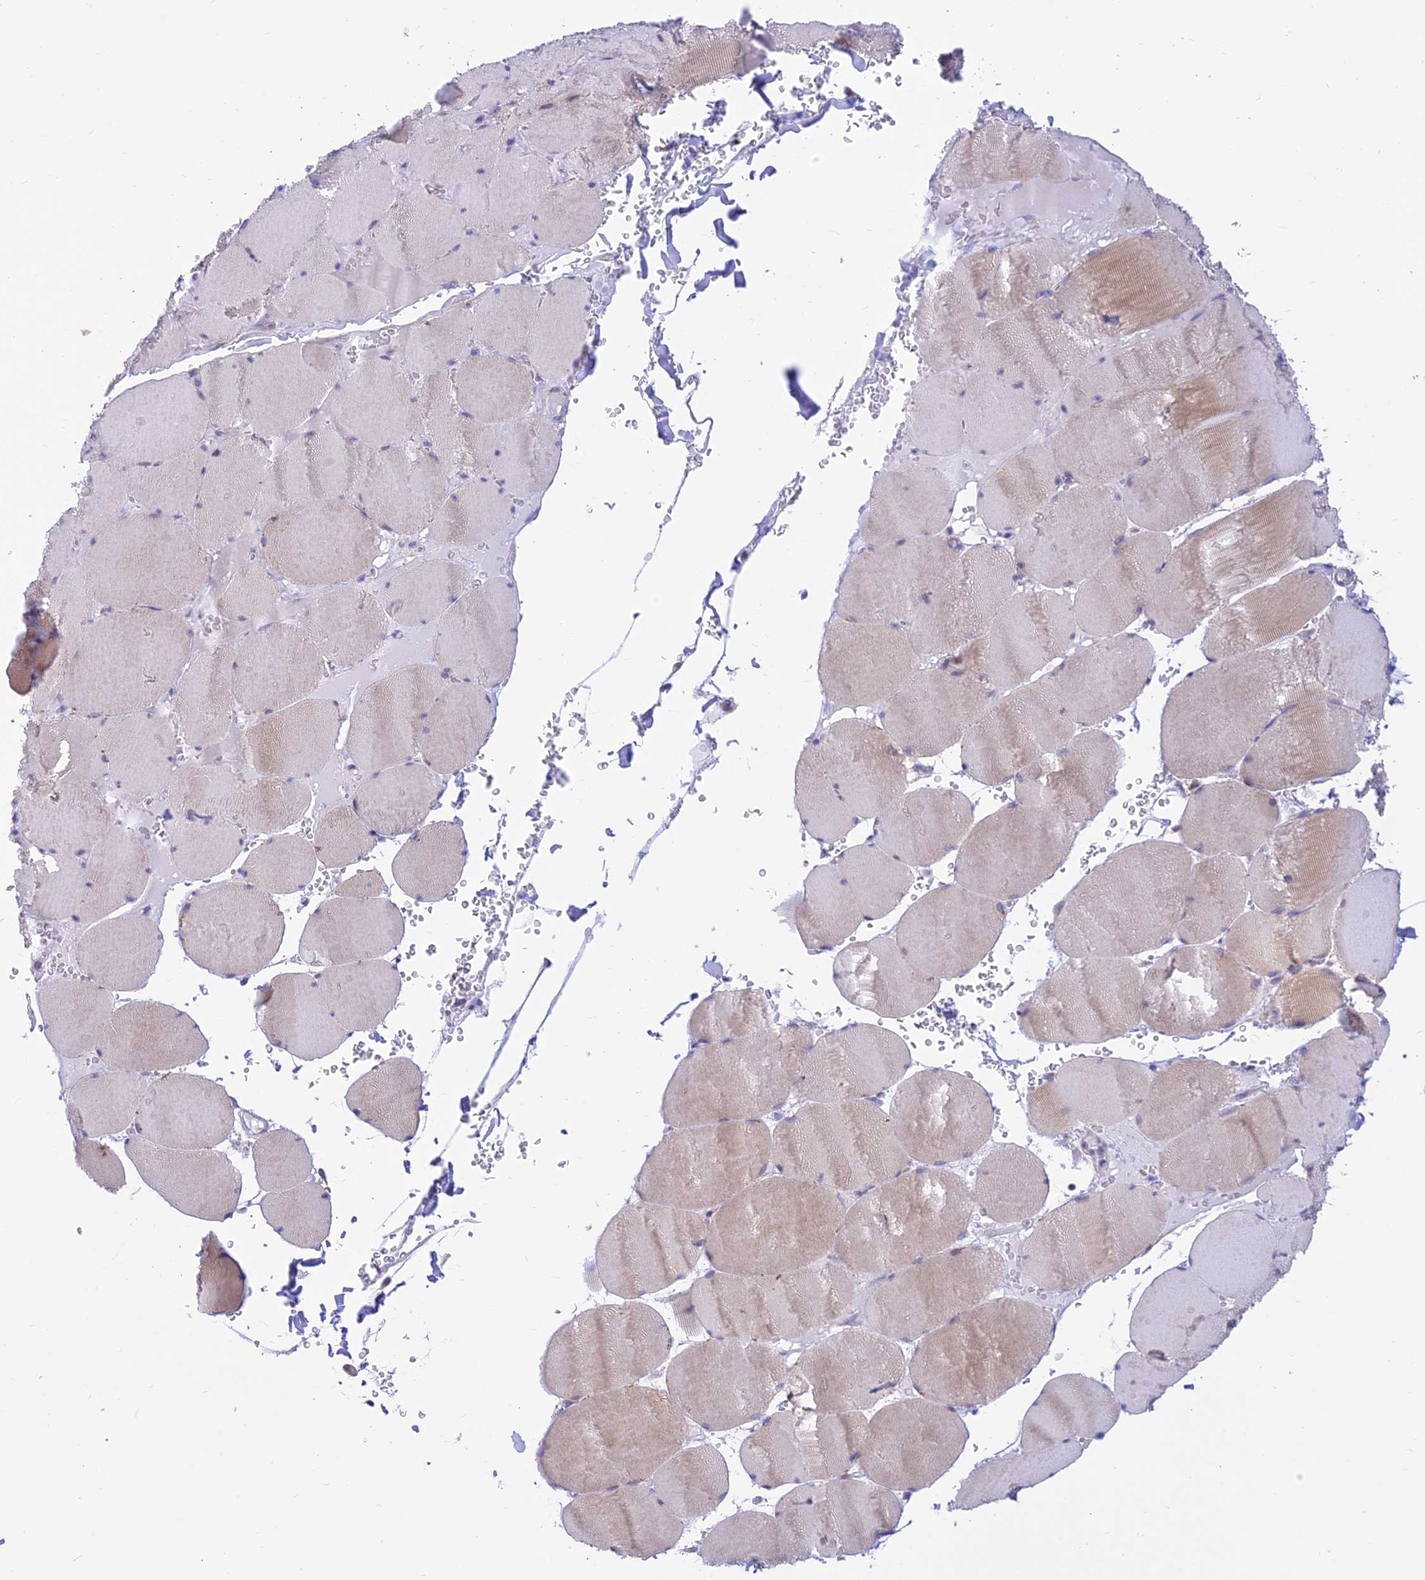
{"staining": {"intensity": "weak", "quantity": "<25%", "location": "cytoplasmic/membranous"}, "tissue": "skeletal muscle", "cell_type": "Myocytes", "image_type": "normal", "snomed": [{"axis": "morphology", "description": "Normal tissue, NOS"}, {"axis": "topography", "description": "Skeletal muscle"}, {"axis": "topography", "description": "Head-Neck"}], "caption": "IHC micrograph of normal skeletal muscle: skeletal muscle stained with DAB shows no significant protein staining in myocytes. (DAB IHC with hematoxylin counter stain).", "gene": "FAM186B", "patient": {"sex": "male", "age": 66}}